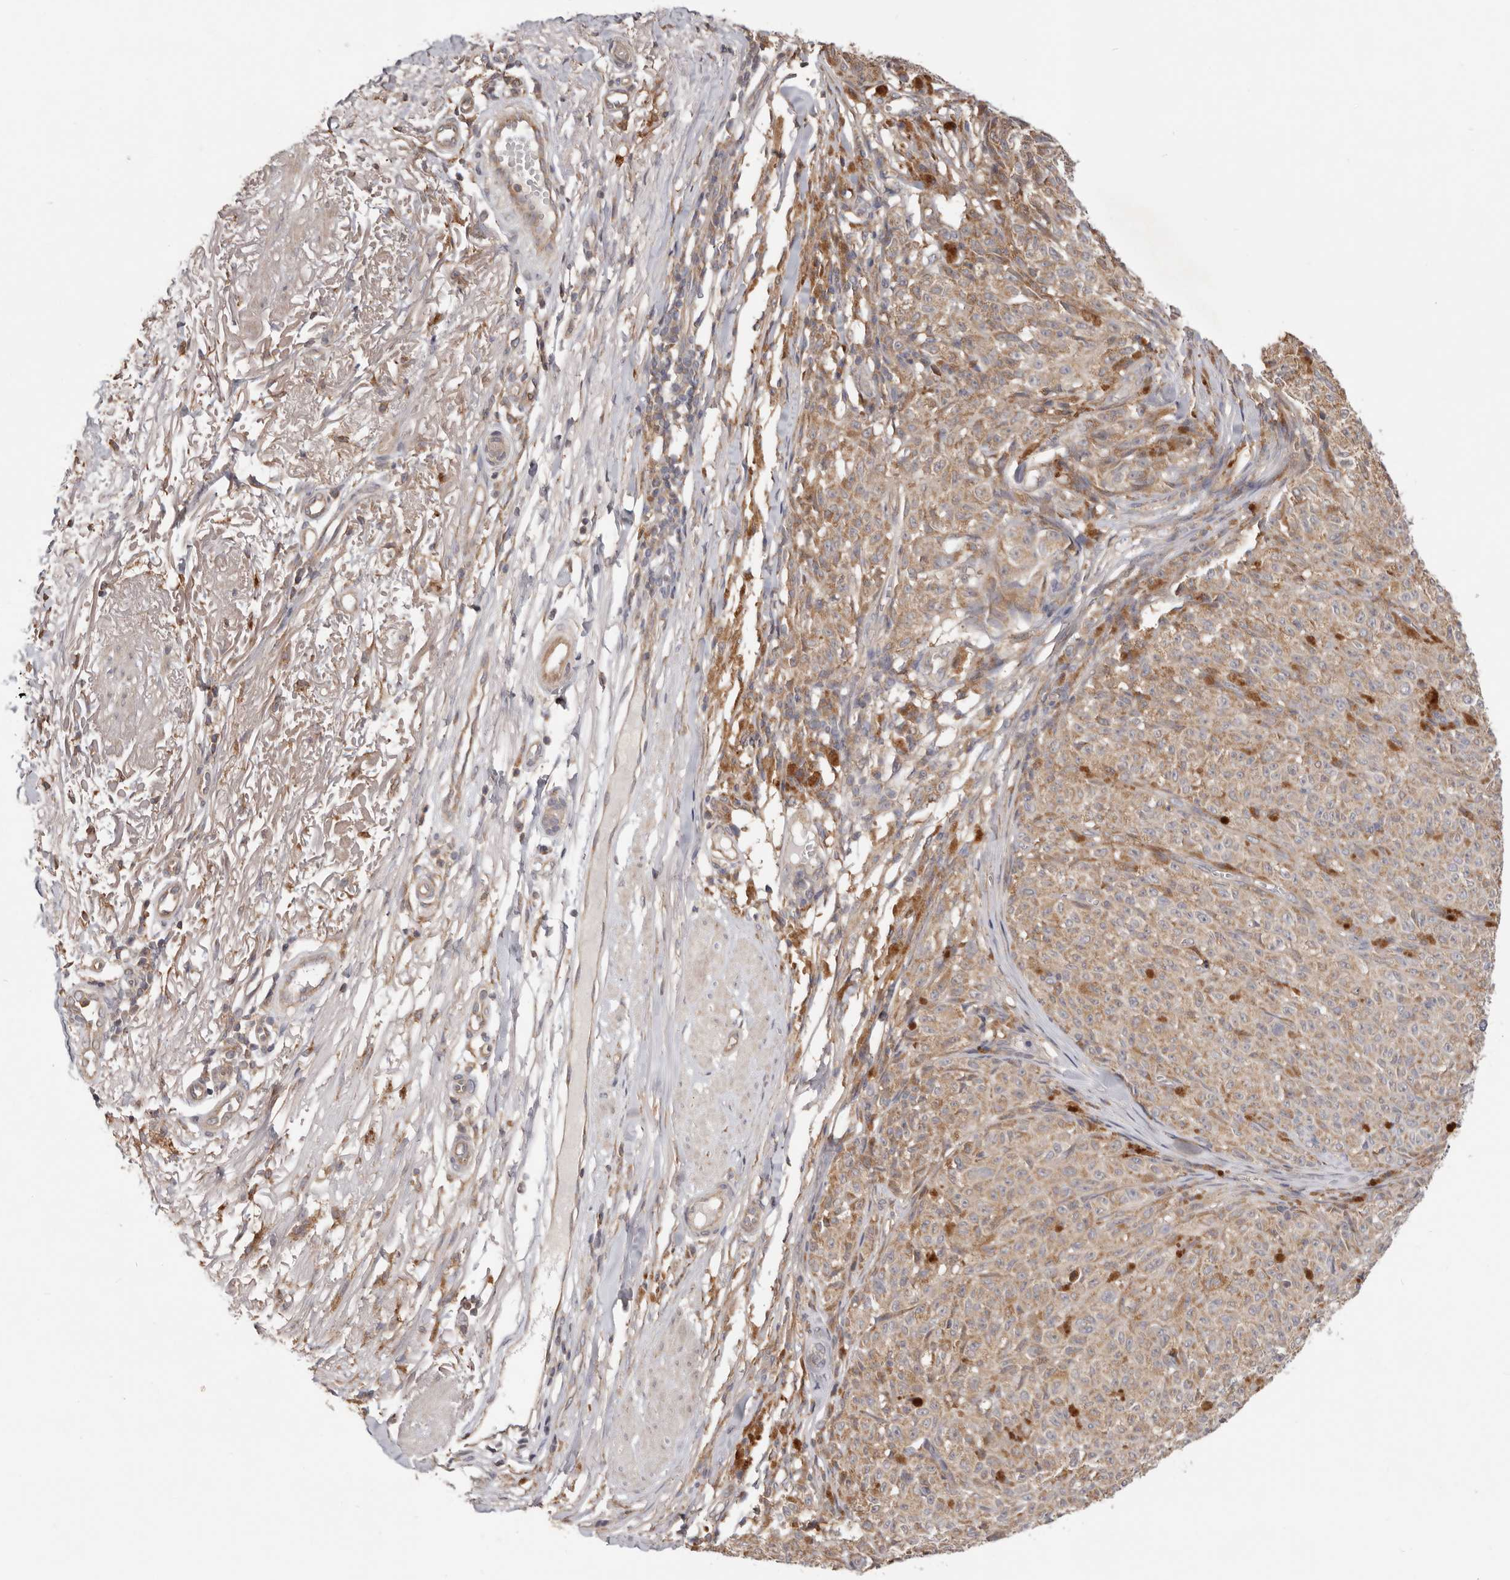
{"staining": {"intensity": "weak", "quantity": ">75%", "location": "cytoplasmic/membranous"}, "tissue": "melanoma", "cell_type": "Tumor cells", "image_type": "cancer", "snomed": [{"axis": "morphology", "description": "Malignant melanoma, NOS"}, {"axis": "topography", "description": "Skin"}], "caption": "Tumor cells demonstrate weak cytoplasmic/membranous expression in approximately >75% of cells in malignant melanoma. (Brightfield microscopy of DAB IHC at high magnification).", "gene": "LRP6", "patient": {"sex": "female", "age": 82}}